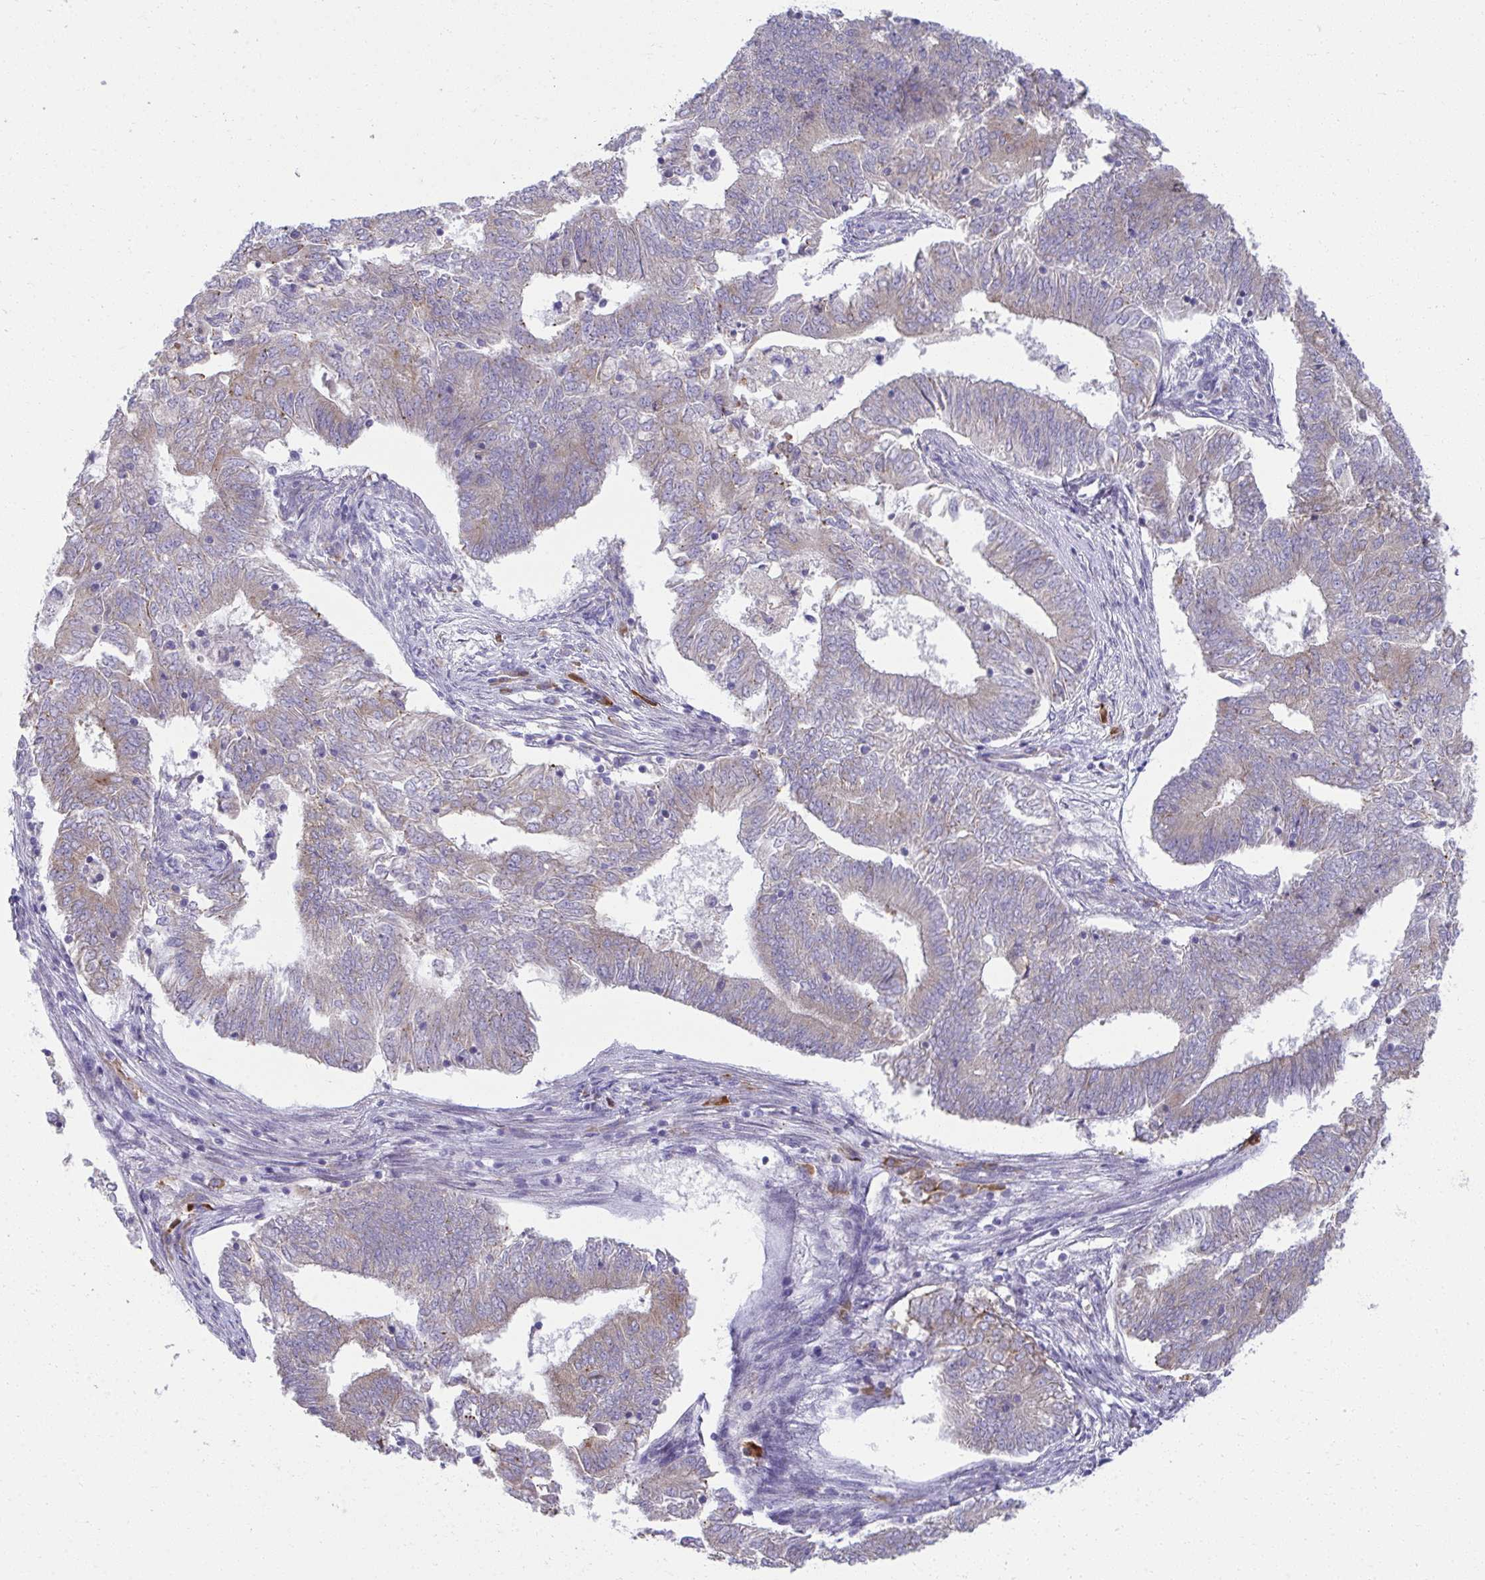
{"staining": {"intensity": "weak", "quantity": ">75%", "location": "cytoplasmic/membranous"}, "tissue": "endometrial cancer", "cell_type": "Tumor cells", "image_type": "cancer", "snomed": [{"axis": "morphology", "description": "Adenocarcinoma, NOS"}, {"axis": "topography", "description": "Endometrium"}], "caption": "Immunohistochemistry (IHC) of human endometrial adenocarcinoma demonstrates low levels of weak cytoplasmic/membranous expression in approximately >75% of tumor cells. The protein of interest is shown in brown color, while the nuclei are stained blue.", "gene": "FASLG", "patient": {"sex": "female", "age": 62}}